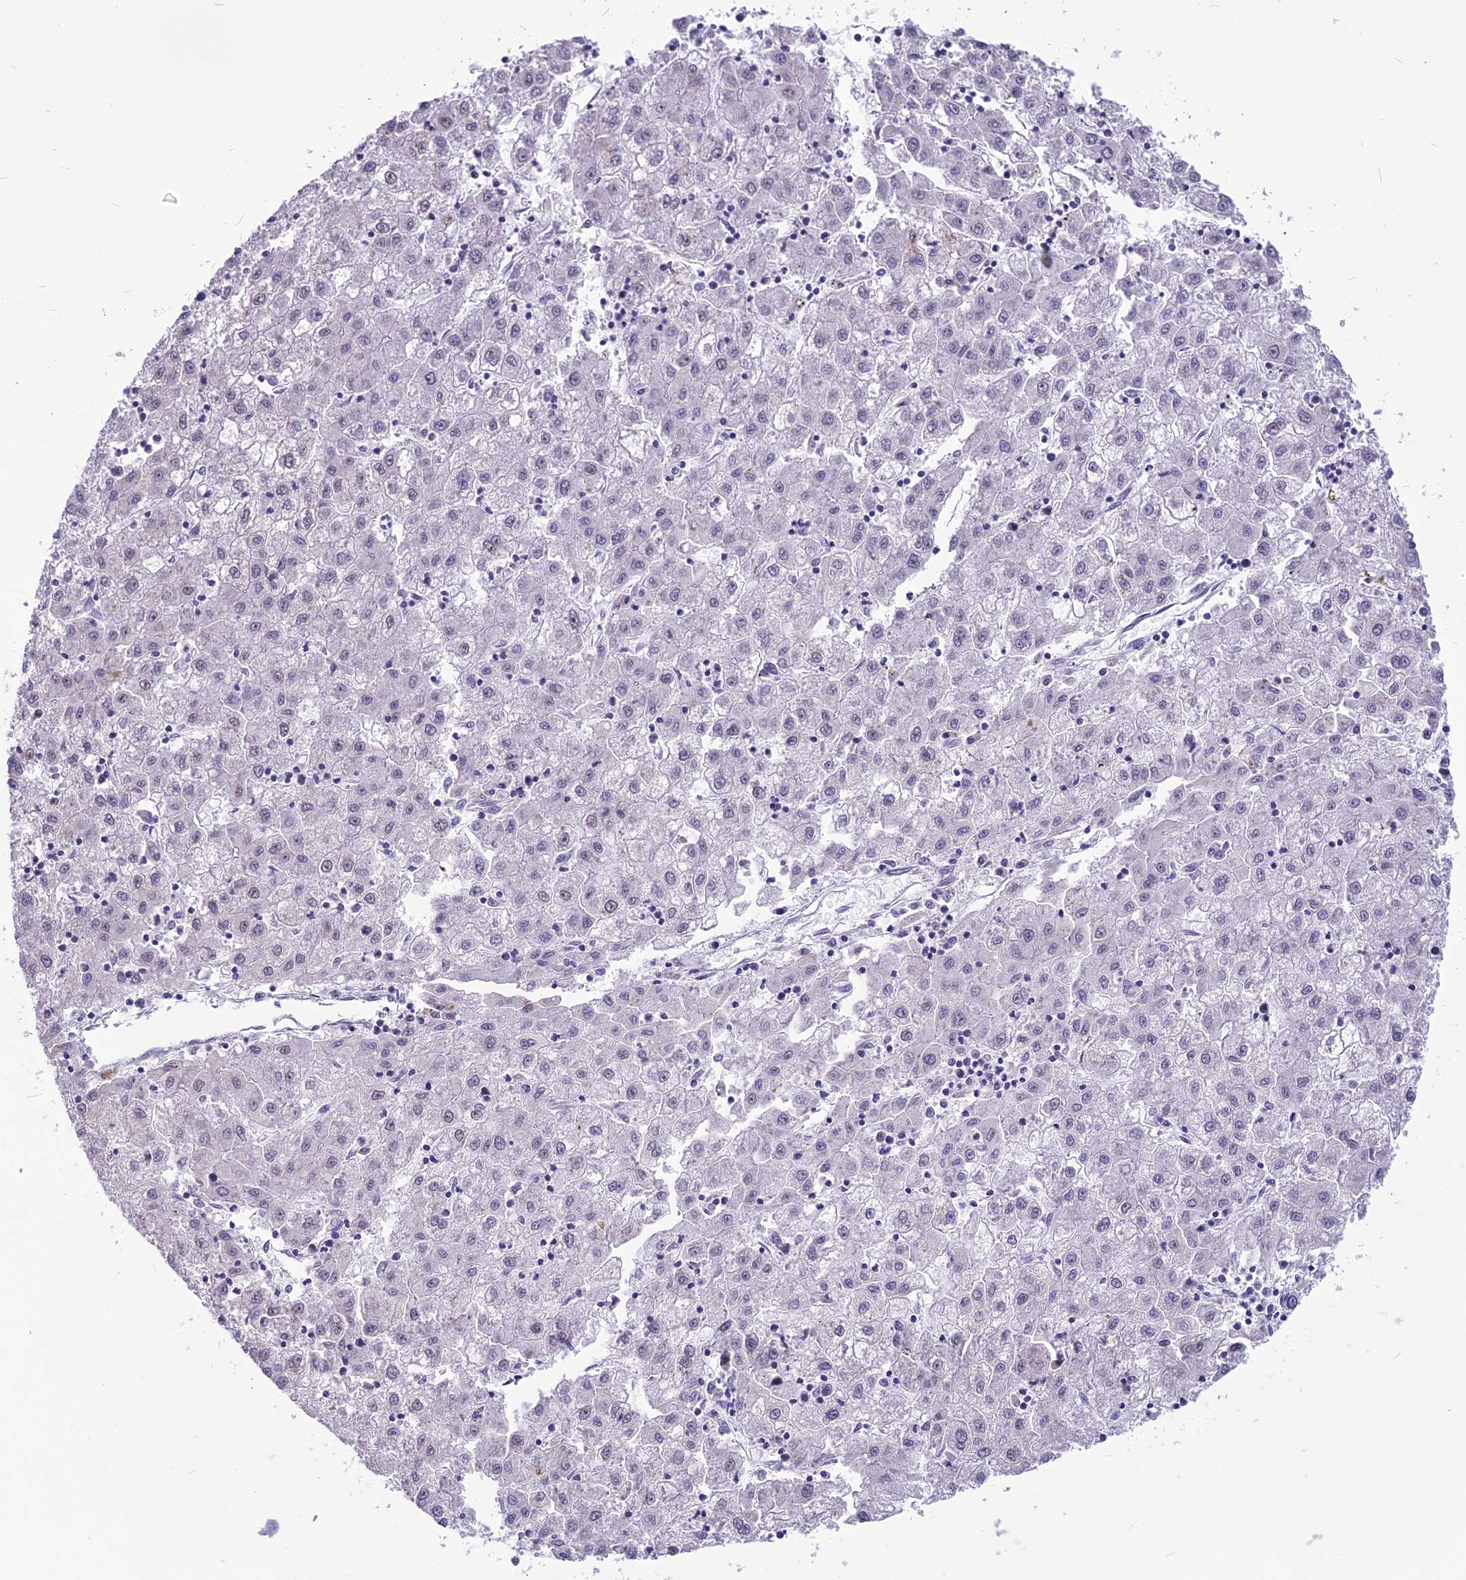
{"staining": {"intensity": "negative", "quantity": "none", "location": "none"}, "tissue": "liver cancer", "cell_type": "Tumor cells", "image_type": "cancer", "snomed": [{"axis": "morphology", "description": "Carcinoma, Hepatocellular, NOS"}, {"axis": "topography", "description": "Liver"}], "caption": "Histopathology image shows no protein positivity in tumor cells of liver cancer tissue. (Immunohistochemistry, brightfield microscopy, high magnification).", "gene": "CMSS1", "patient": {"sex": "male", "age": 72}}